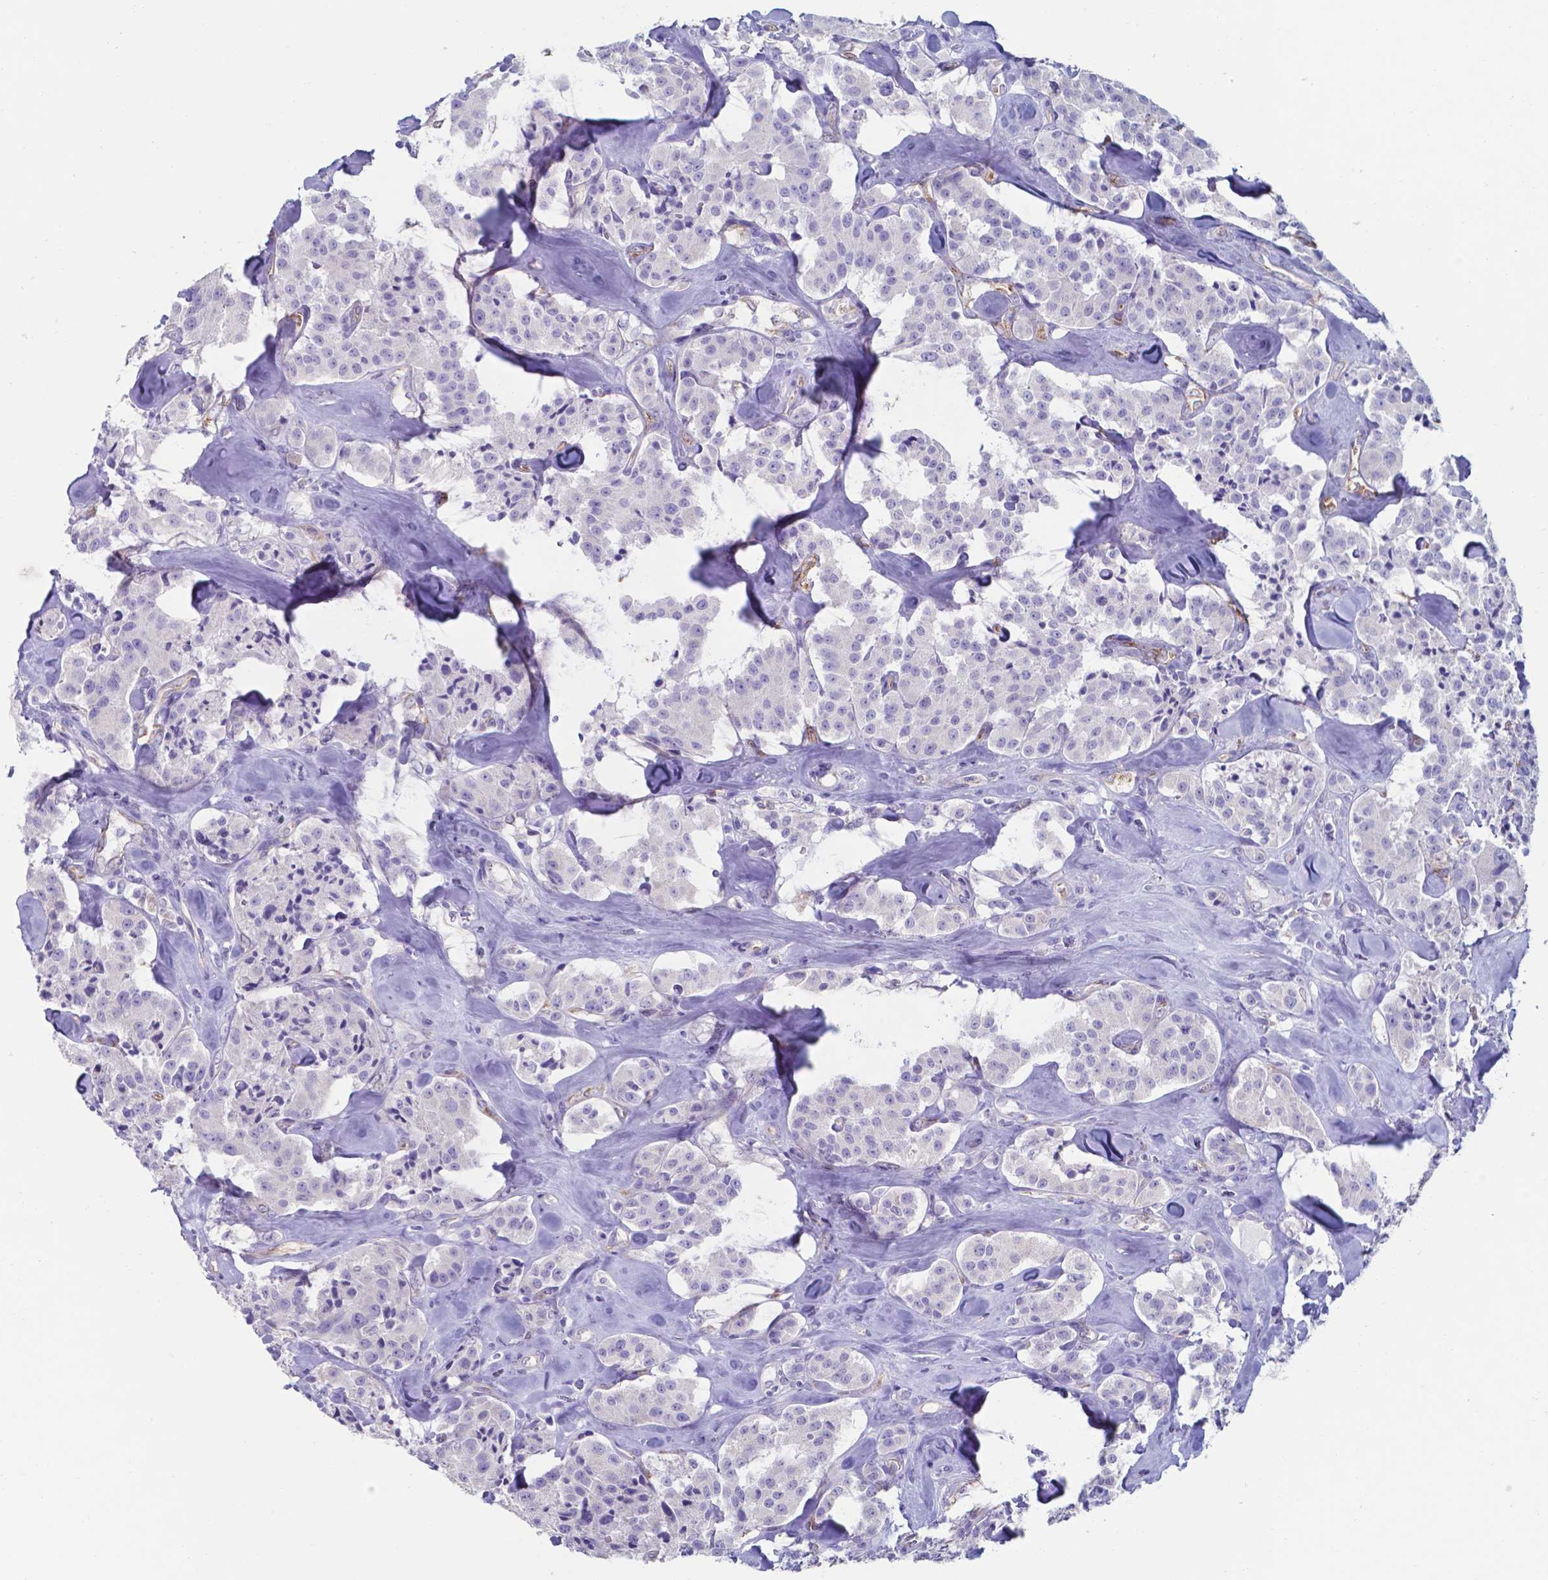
{"staining": {"intensity": "negative", "quantity": "none", "location": "none"}, "tissue": "carcinoid", "cell_type": "Tumor cells", "image_type": "cancer", "snomed": [{"axis": "morphology", "description": "Carcinoid, malignant, NOS"}, {"axis": "topography", "description": "Pancreas"}], "caption": "Carcinoid (malignant) was stained to show a protein in brown. There is no significant expression in tumor cells.", "gene": "UBE2J1", "patient": {"sex": "male", "age": 41}}